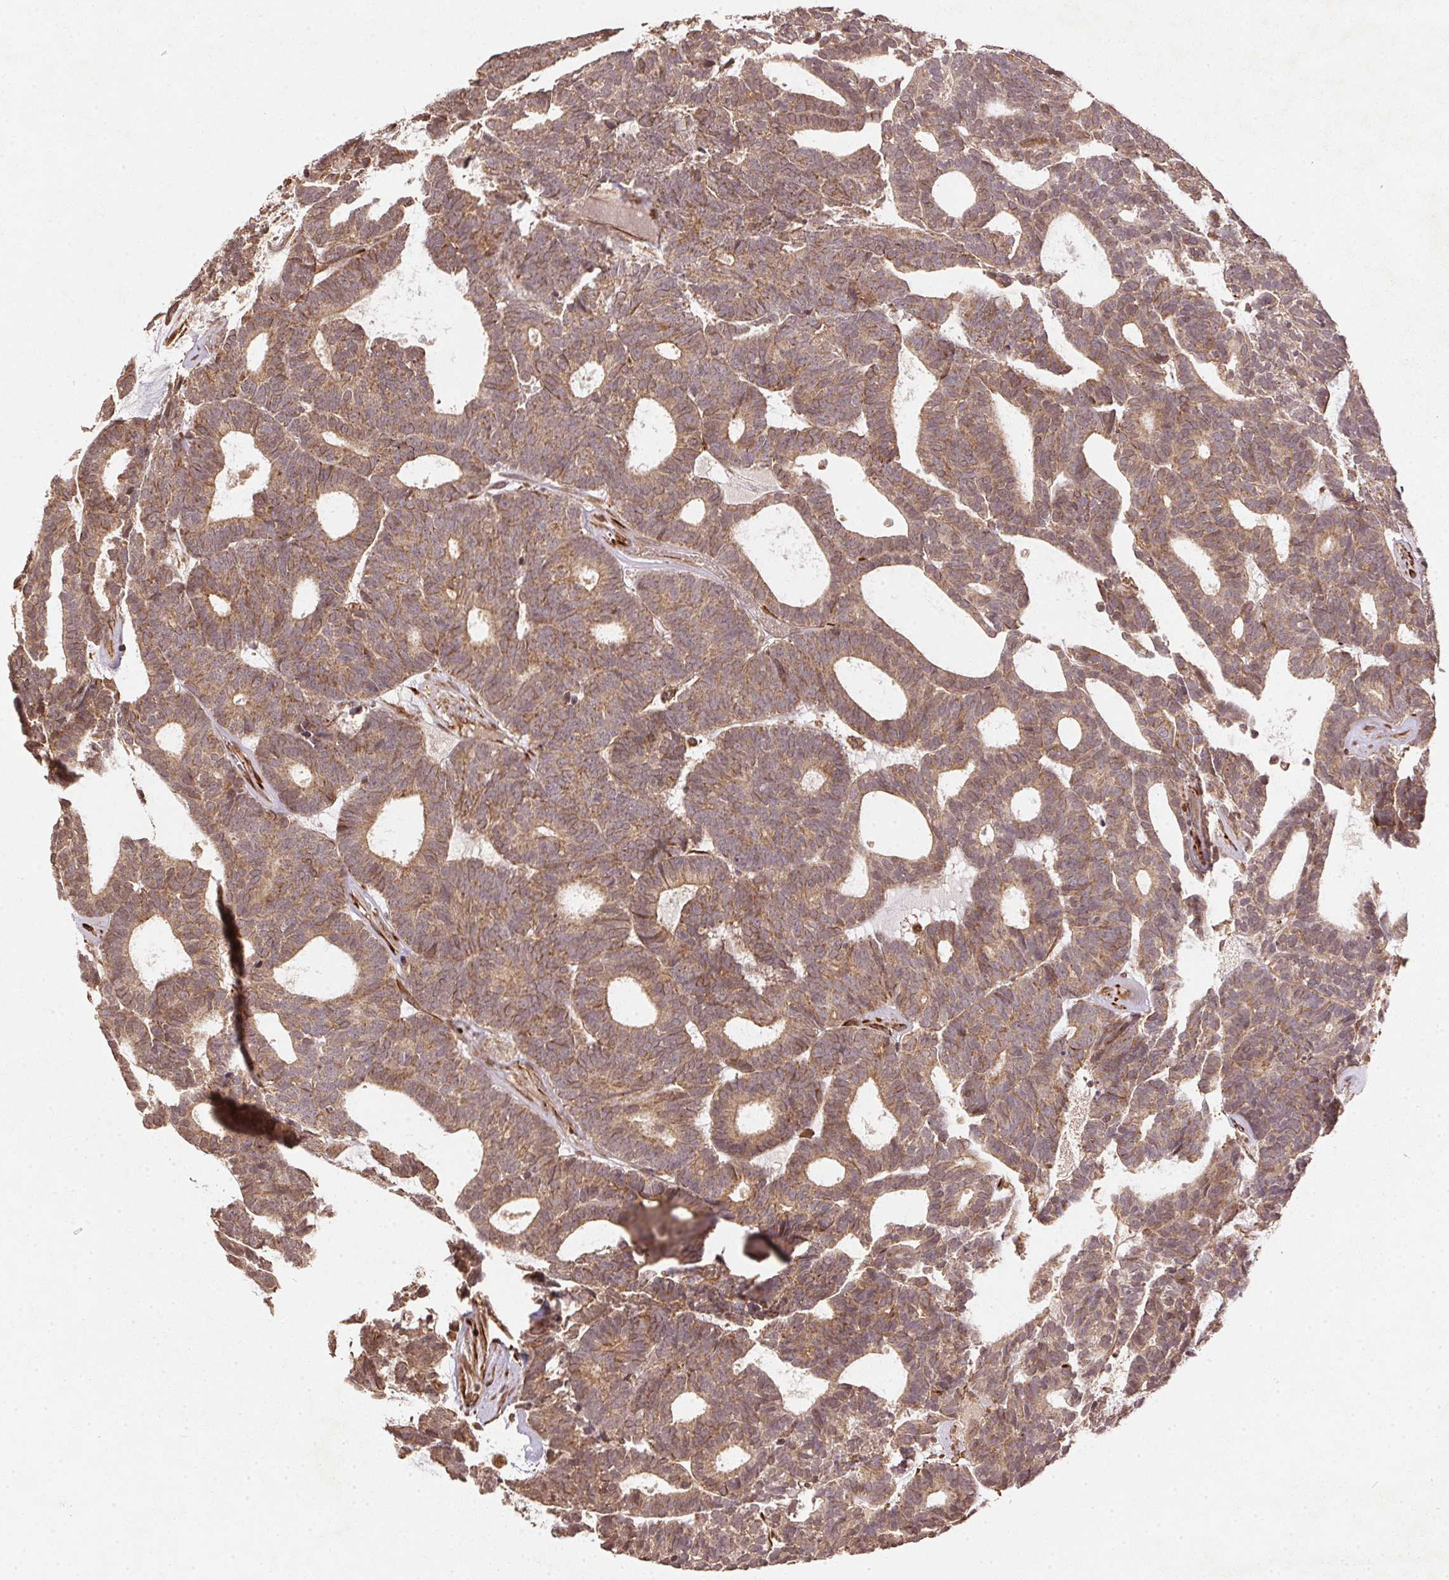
{"staining": {"intensity": "weak", "quantity": ">75%", "location": "cytoplasmic/membranous"}, "tissue": "head and neck cancer", "cell_type": "Tumor cells", "image_type": "cancer", "snomed": [{"axis": "morphology", "description": "Adenocarcinoma, NOS"}, {"axis": "topography", "description": "Head-Neck"}], "caption": "Immunohistochemical staining of human adenocarcinoma (head and neck) displays weak cytoplasmic/membranous protein positivity in about >75% of tumor cells.", "gene": "SPRED2", "patient": {"sex": "female", "age": 81}}